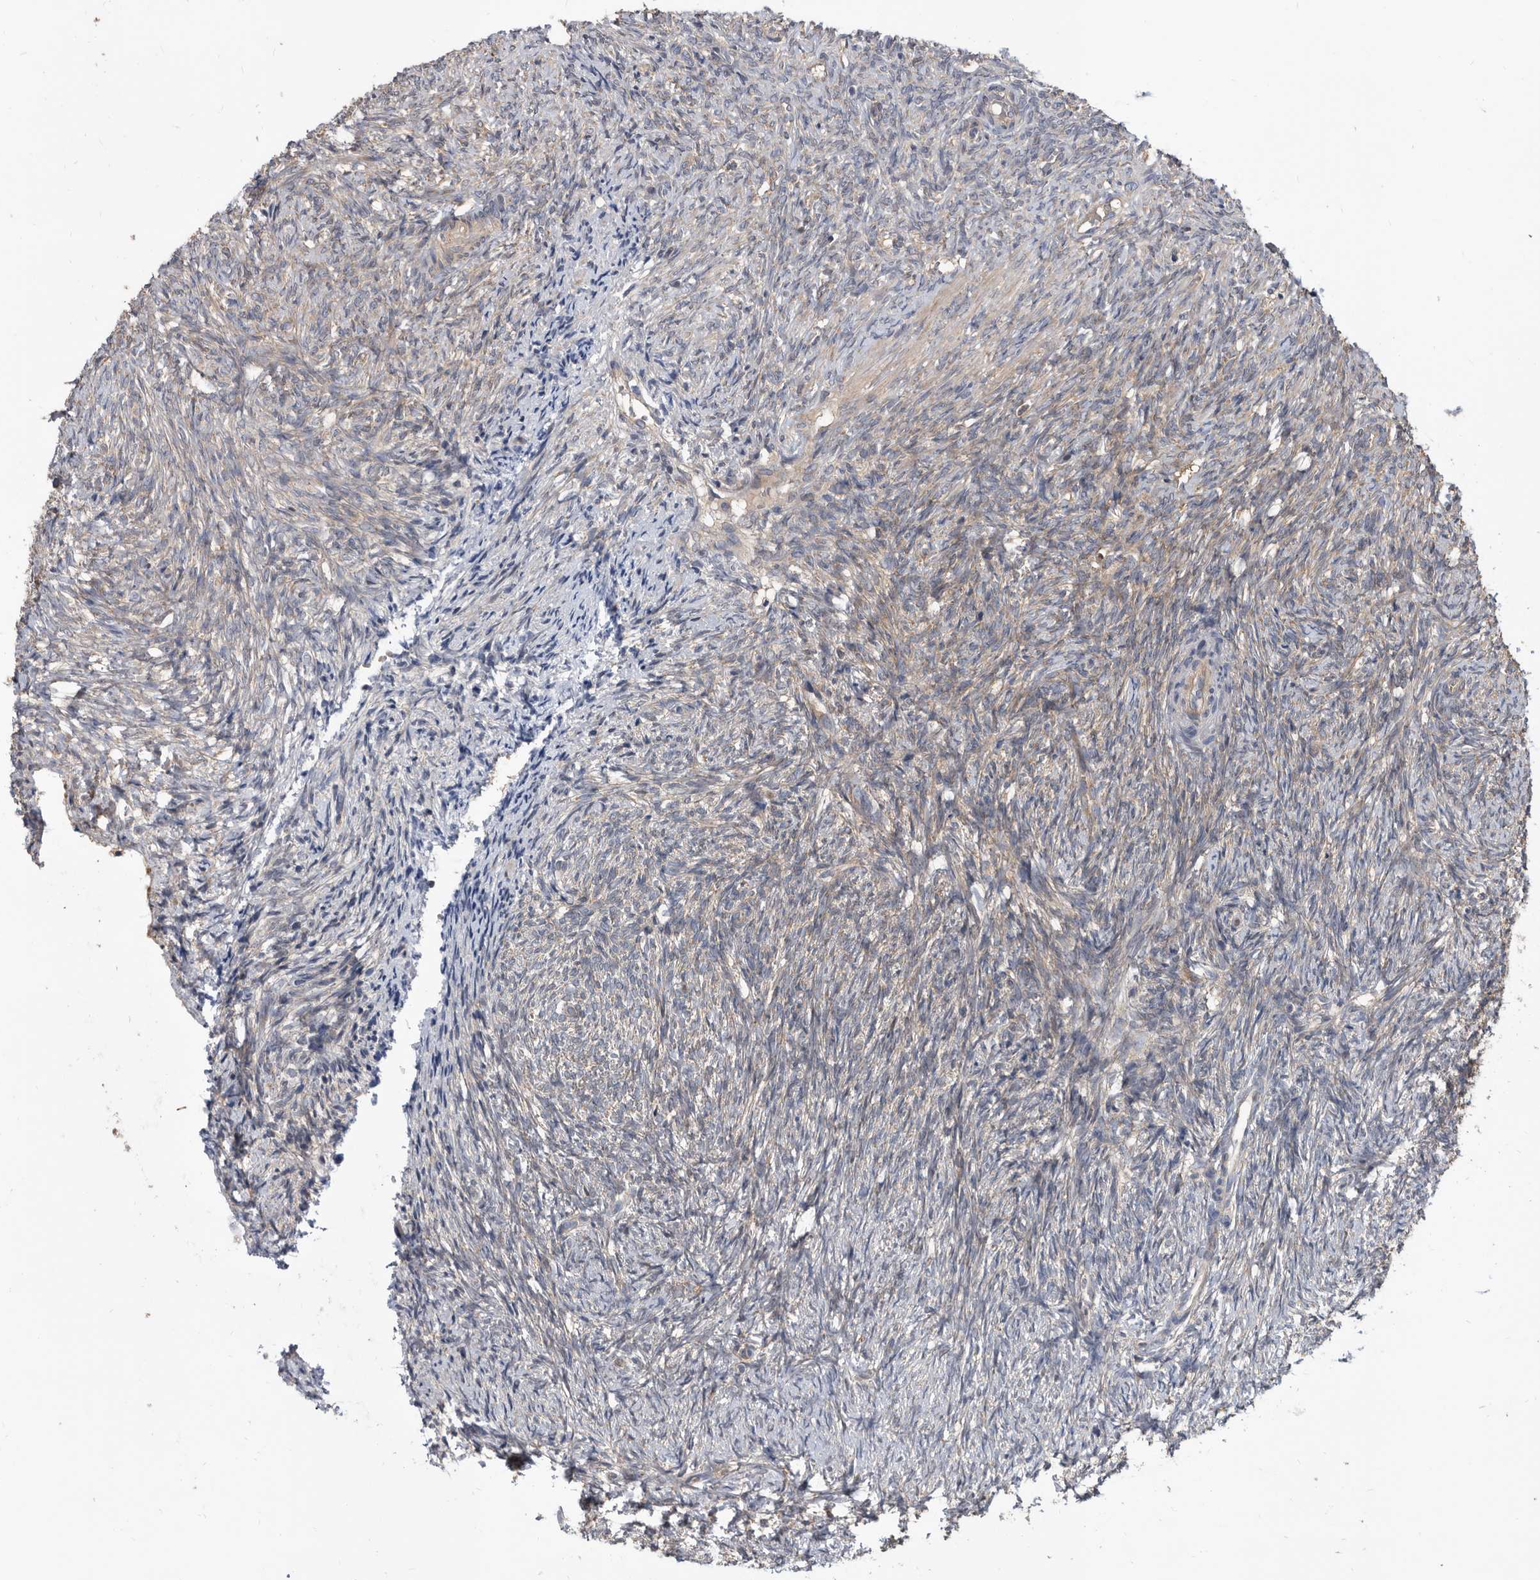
{"staining": {"intensity": "moderate", "quantity": ">75%", "location": "cytoplasmic/membranous"}, "tissue": "ovary", "cell_type": "Follicle cells", "image_type": "normal", "snomed": [{"axis": "morphology", "description": "Normal tissue, NOS"}, {"axis": "topography", "description": "Ovary"}], "caption": "Ovary stained with DAB immunohistochemistry displays medium levels of moderate cytoplasmic/membranous staining in approximately >75% of follicle cells. (DAB (3,3'-diaminobenzidine) = brown stain, brightfield microscopy at high magnification).", "gene": "APEH", "patient": {"sex": "female", "age": 41}}